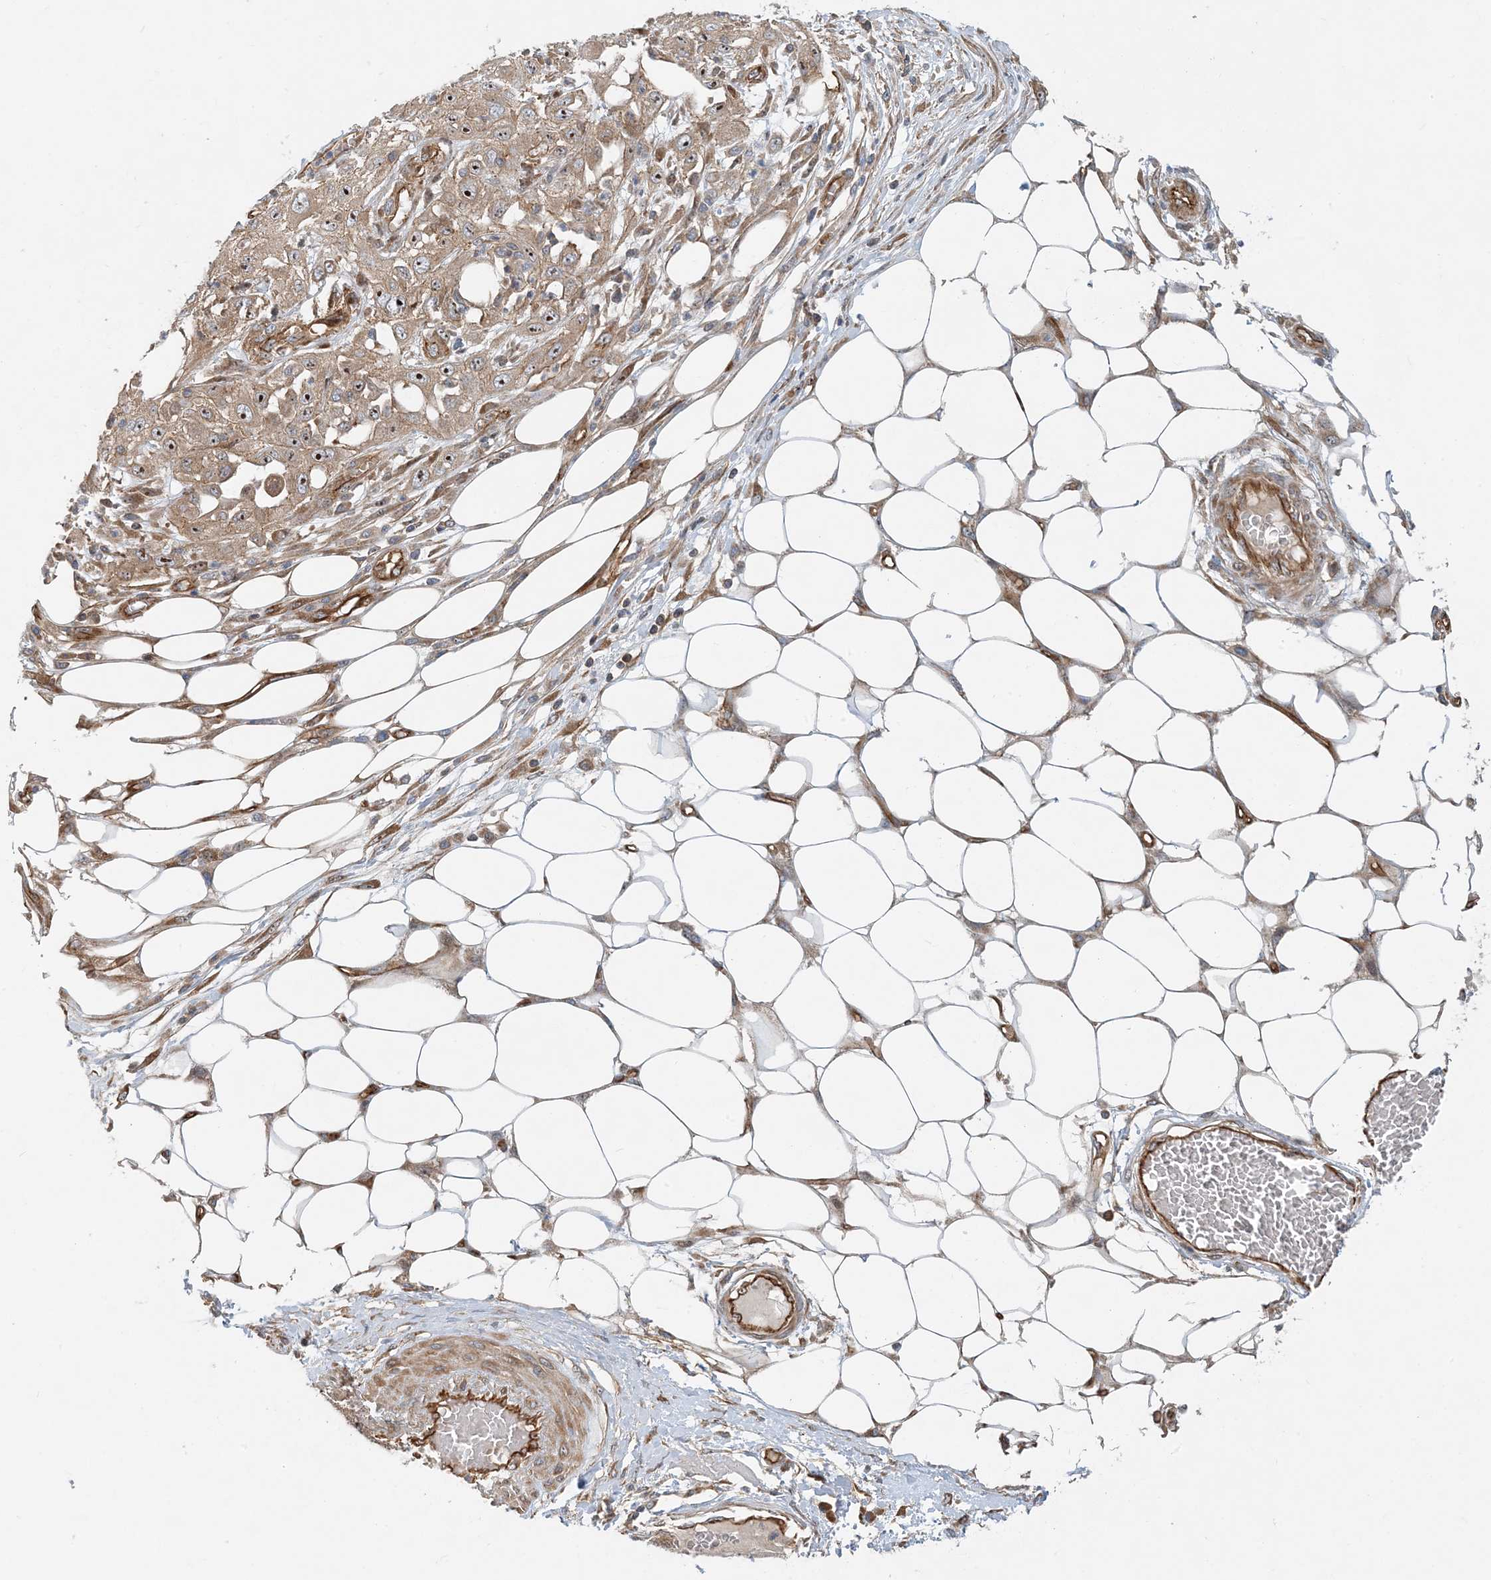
{"staining": {"intensity": "weak", "quantity": ">75%", "location": "cytoplasmic/membranous,nuclear"}, "tissue": "skin cancer", "cell_type": "Tumor cells", "image_type": "cancer", "snomed": [{"axis": "morphology", "description": "Squamous cell carcinoma, NOS"}, {"axis": "morphology", "description": "Squamous cell carcinoma, metastatic, NOS"}, {"axis": "topography", "description": "Skin"}, {"axis": "topography", "description": "Lymph node"}], "caption": "The immunohistochemical stain shows weak cytoplasmic/membranous and nuclear positivity in tumor cells of skin cancer tissue. (DAB (3,3'-diaminobenzidine) IHC, brown staining for protein, blue staining for nuclei).", "gene": "MYL5", "patient": {"sex": "male", "age": 75}}